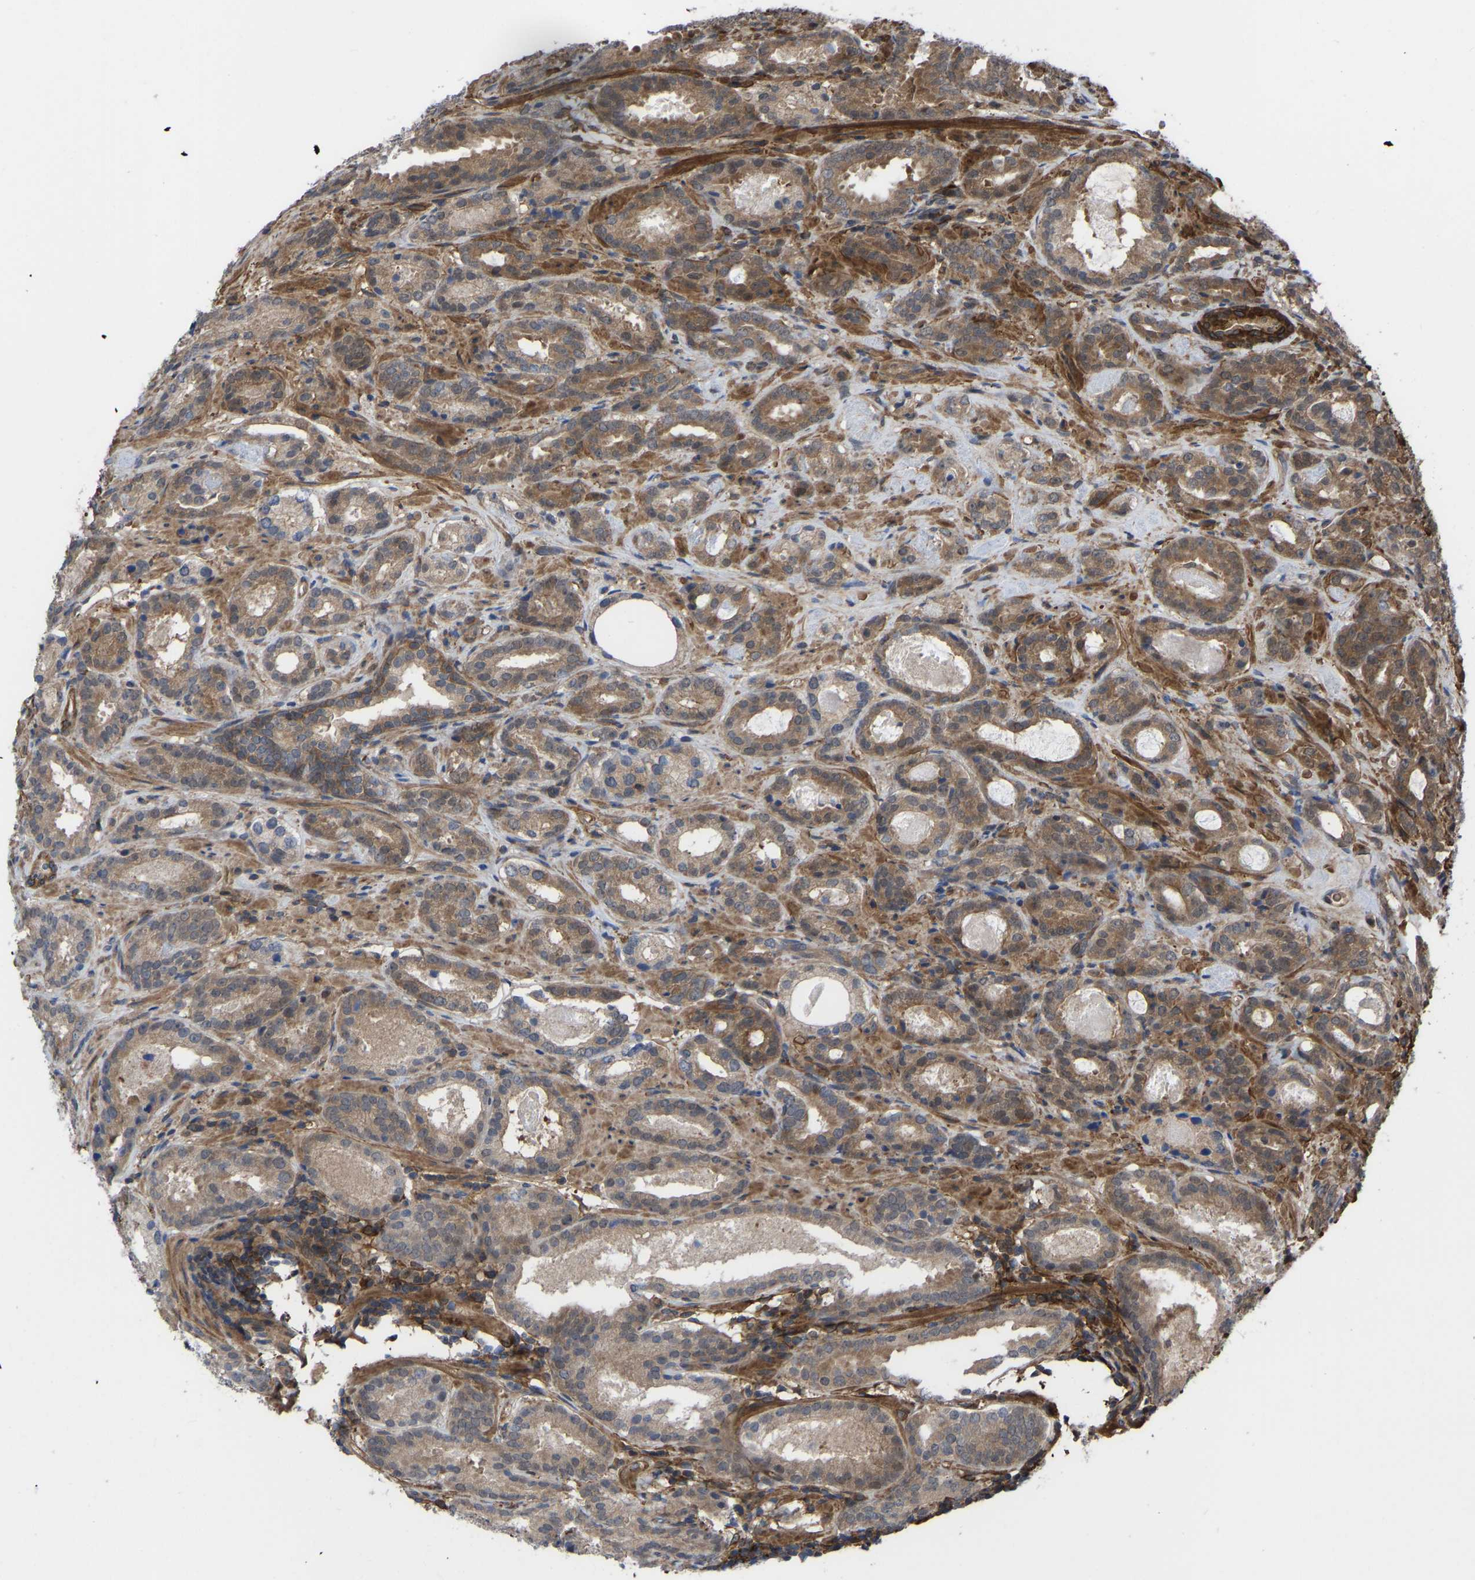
{"staining": {"intensity": "moderate", "quantity": ">75%", "location": "cytoplasmic/membranous"}, "tissue": "prostate cancer", "cell_type": "Tumor cells", "image_type": "cancer", "snomed": [{"axis": "morphology", "description": "Adenocarcinoma, Low grade"}, {"axis": "topography", "description": "Prostate"}], "caption": "Brown immunohistochemical staining in human prostate adenocarcinoma (low-grade) demonstrates moderate cytoplasmic/membranous staining in about >75% of tumor cells.", "gene": "CYP7B1", "patient": {"sex": "male", "age": 69}}